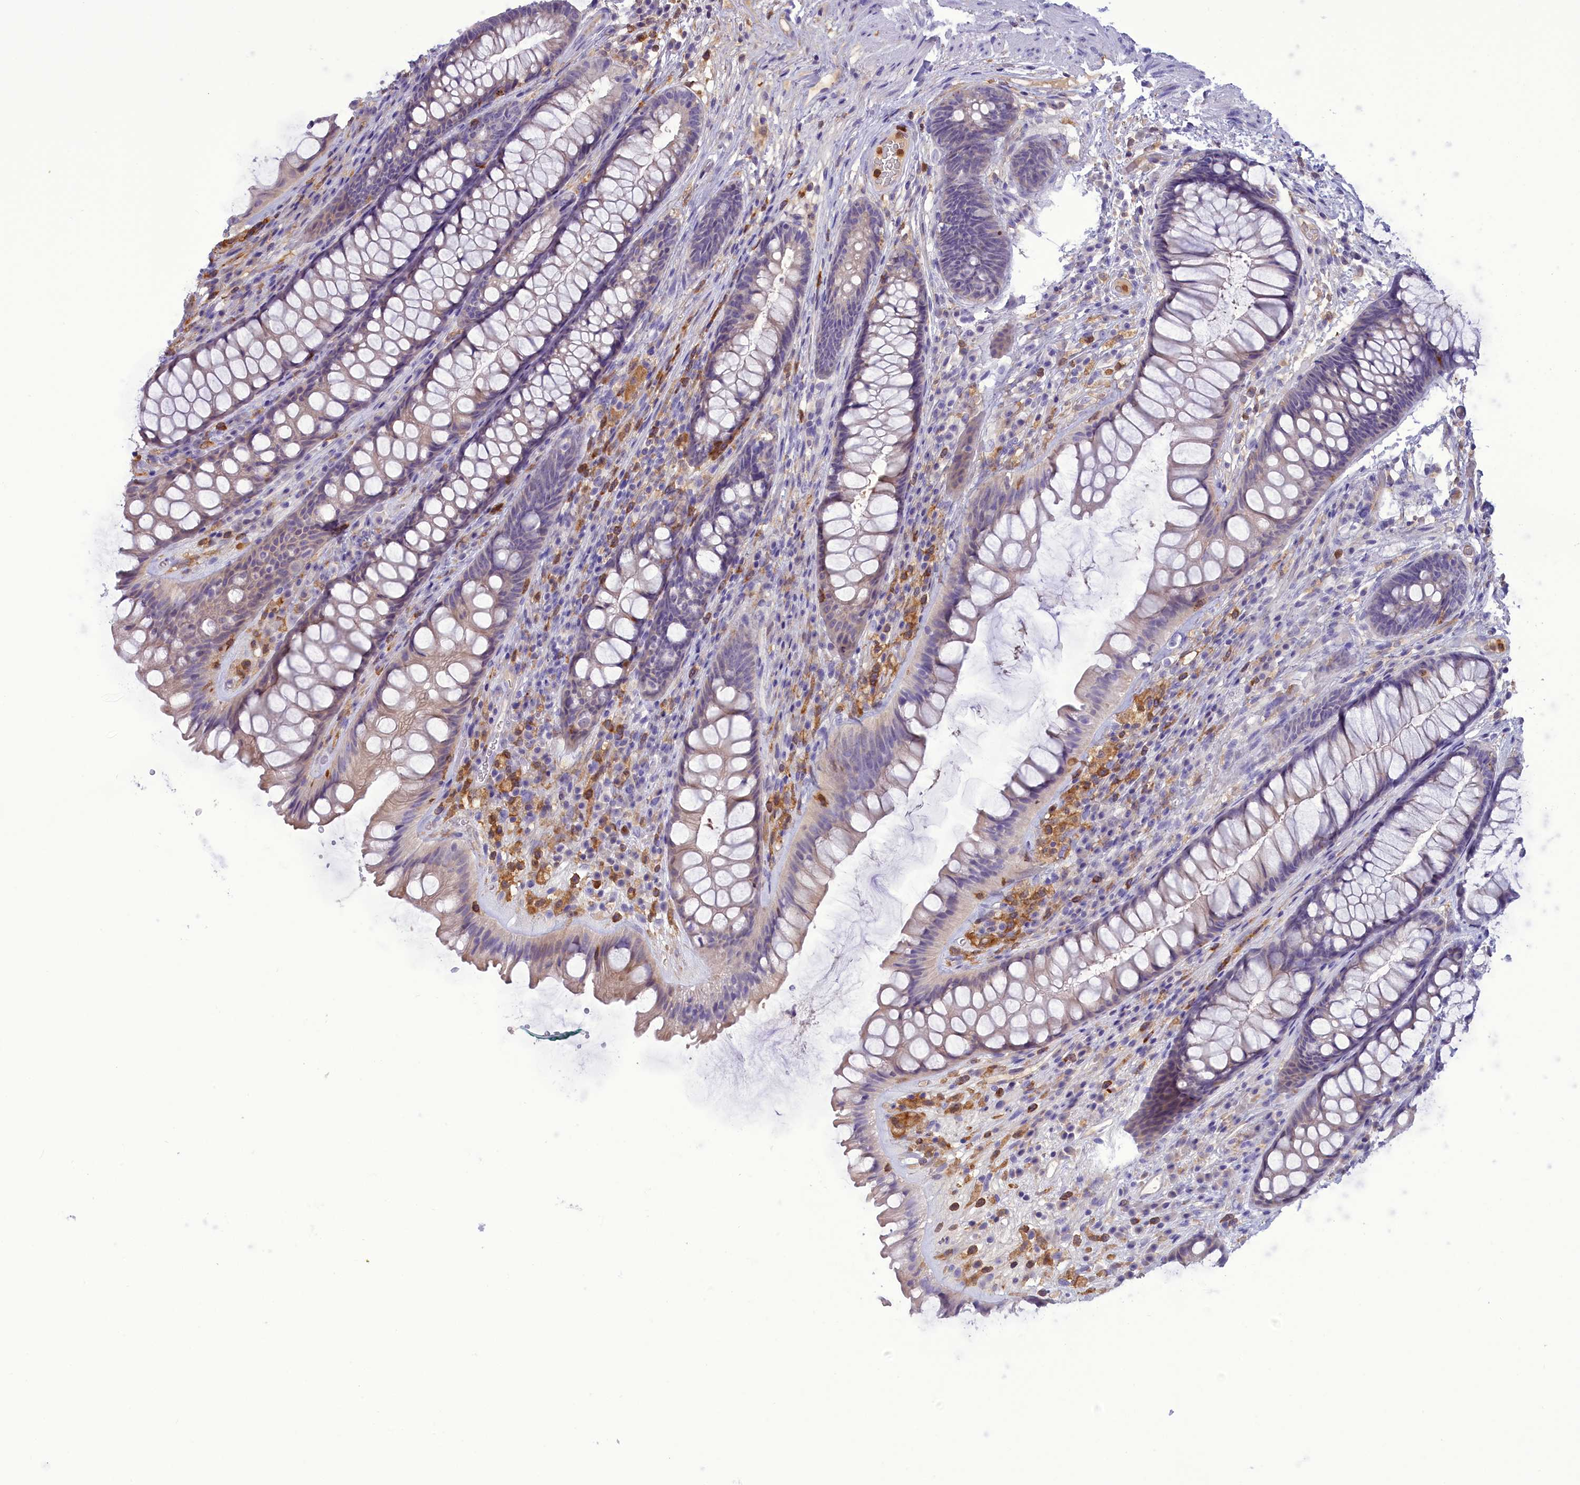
{"staining": {"intensity": "negative", "quantity": "none", "location": "none"}, "tissue": "rectum", "cell_type": "Glandular cells", "image_type": "normal", "snomed": [{"axis": "morphology", "description": "Normal tissue, NOS"}, {"axis": "topography", "description": "Rectum"}], "caption": "IHC photomicrograph of unremarkable rectum: human rectum stained with DAB reveals no significant protein expression in glandular cells.", "gene": "FAM149B1", "patient": {"sex": "male", "age": 74}}